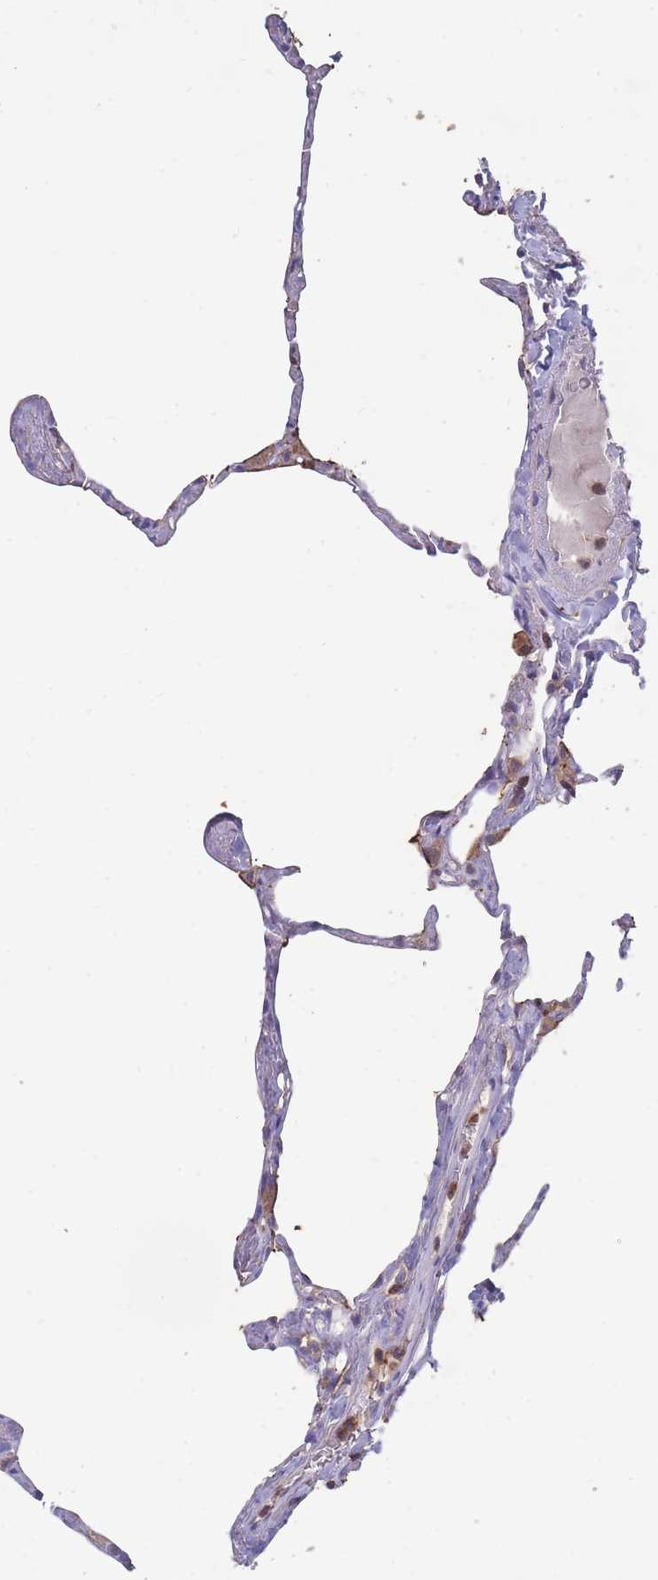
{"staining": {"intensity": "negative", "quantity": "none", "location": "none"}, "tissue": "lung", "cell_type": "Alveolar cells", "image_type": "normal", "snomed": [{"axis": "morphology", "description": "Normal tissue, NOS"}, {"axis": "topography", "description": "Lung"}], "caption": "Alveolar cells show no significant protein staining in benign lung. The staining was performed using DAB (3,3'-diaminobenzidine) to visualize the protein expression in brown, while the nuclei were stained in blue with hematoxylin (Magnification: 20x).", "gene": "CD33", "patient": {"sex": "male", "age": 65}}